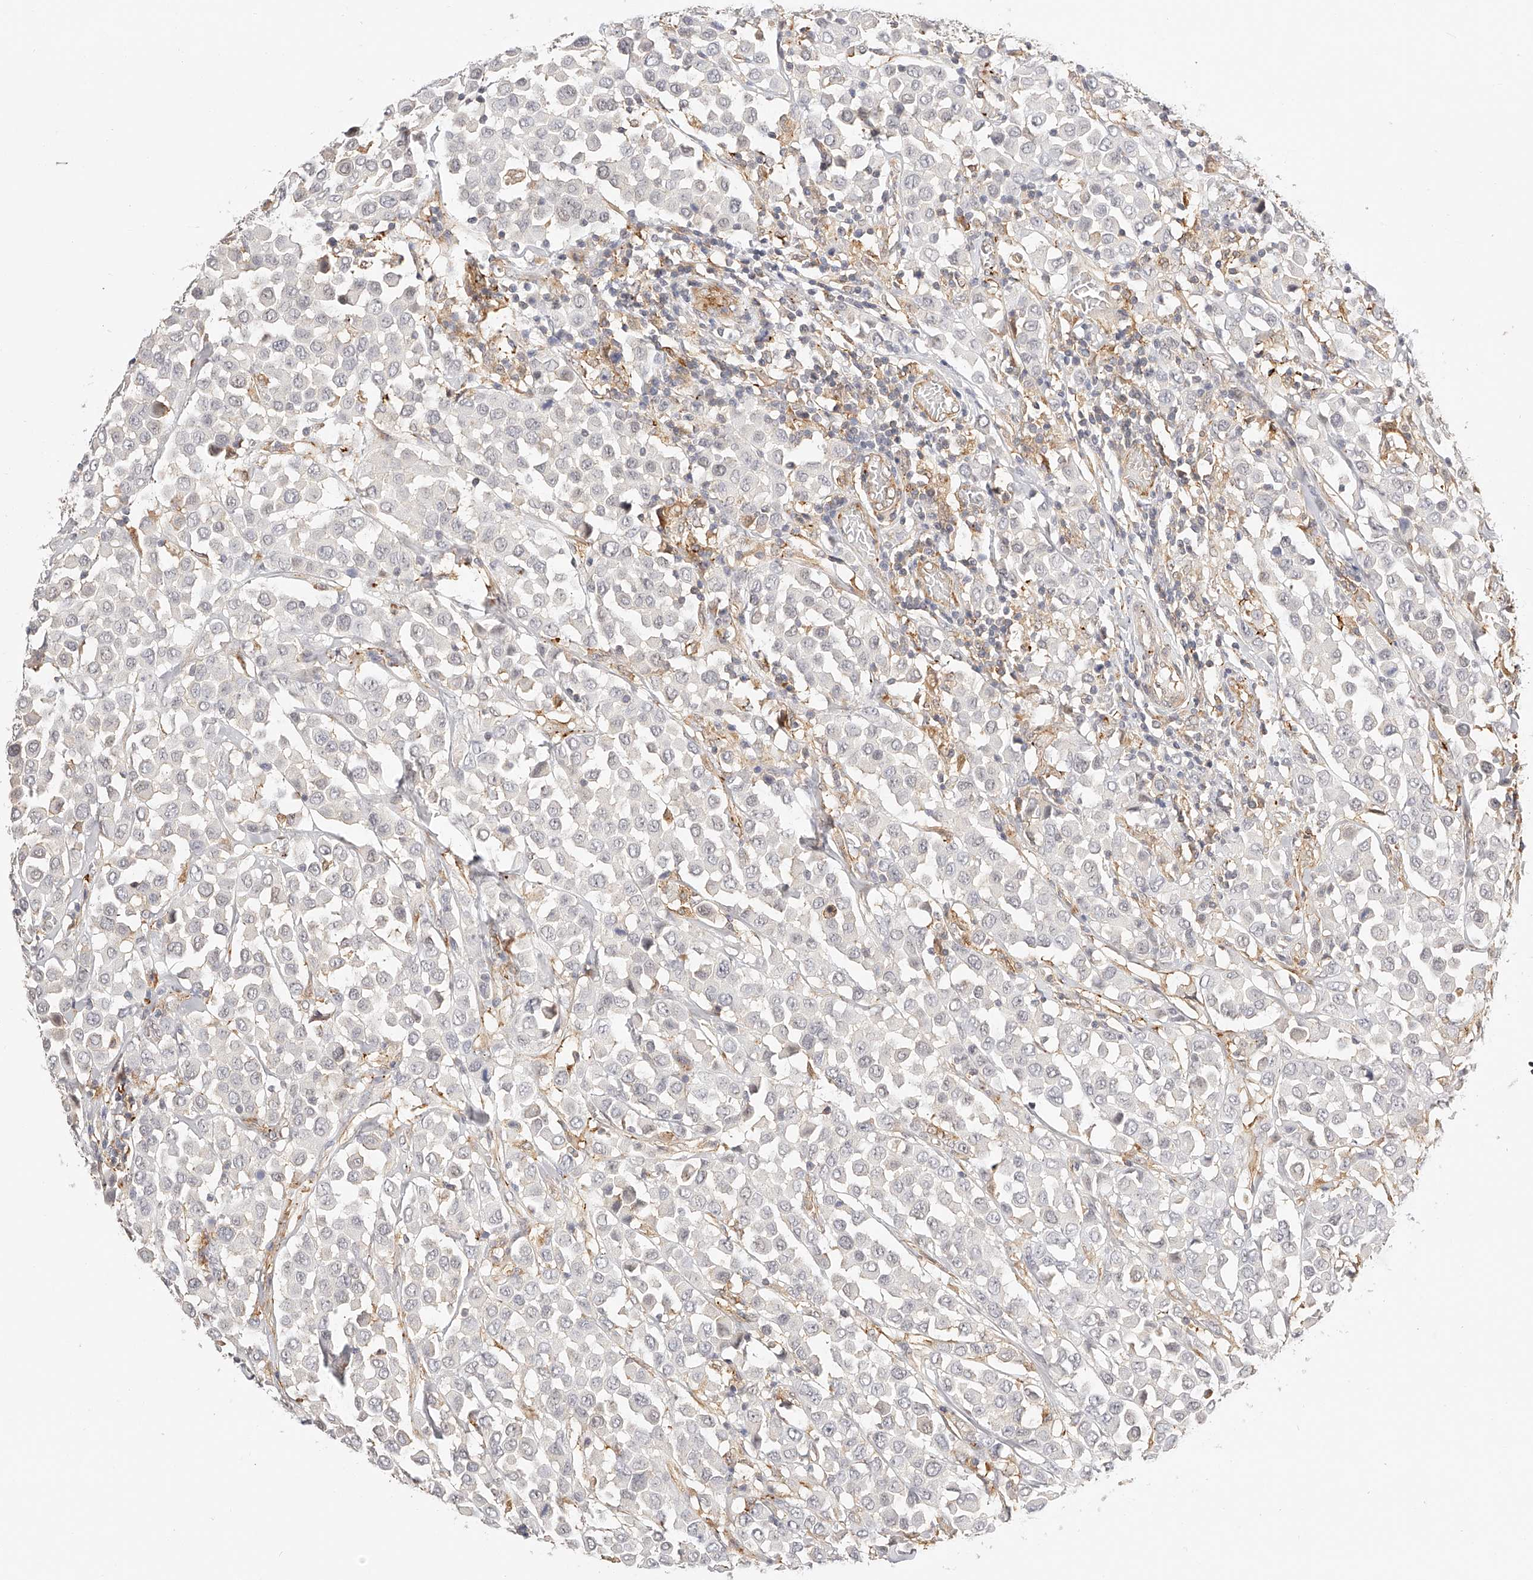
{"staining": {"intensity": "negative", "quantity": "none", "location": "none"}, "tissue": "breast cancer", "cell_type": "Tumor cells", "image_type": "cancer", "snomed": [{"axis": "morphology", "description": "Duct carcinoma"}, {"axis": "topography", "description": "Breast"}], "caption": "Intraductal carcinoma (breast) stained for a protein using immunohistochemistry (IHC) demonstrates no expression tumor cells.", "gene": "SYNC", "patient": {"sex": "female", "age": 61}}